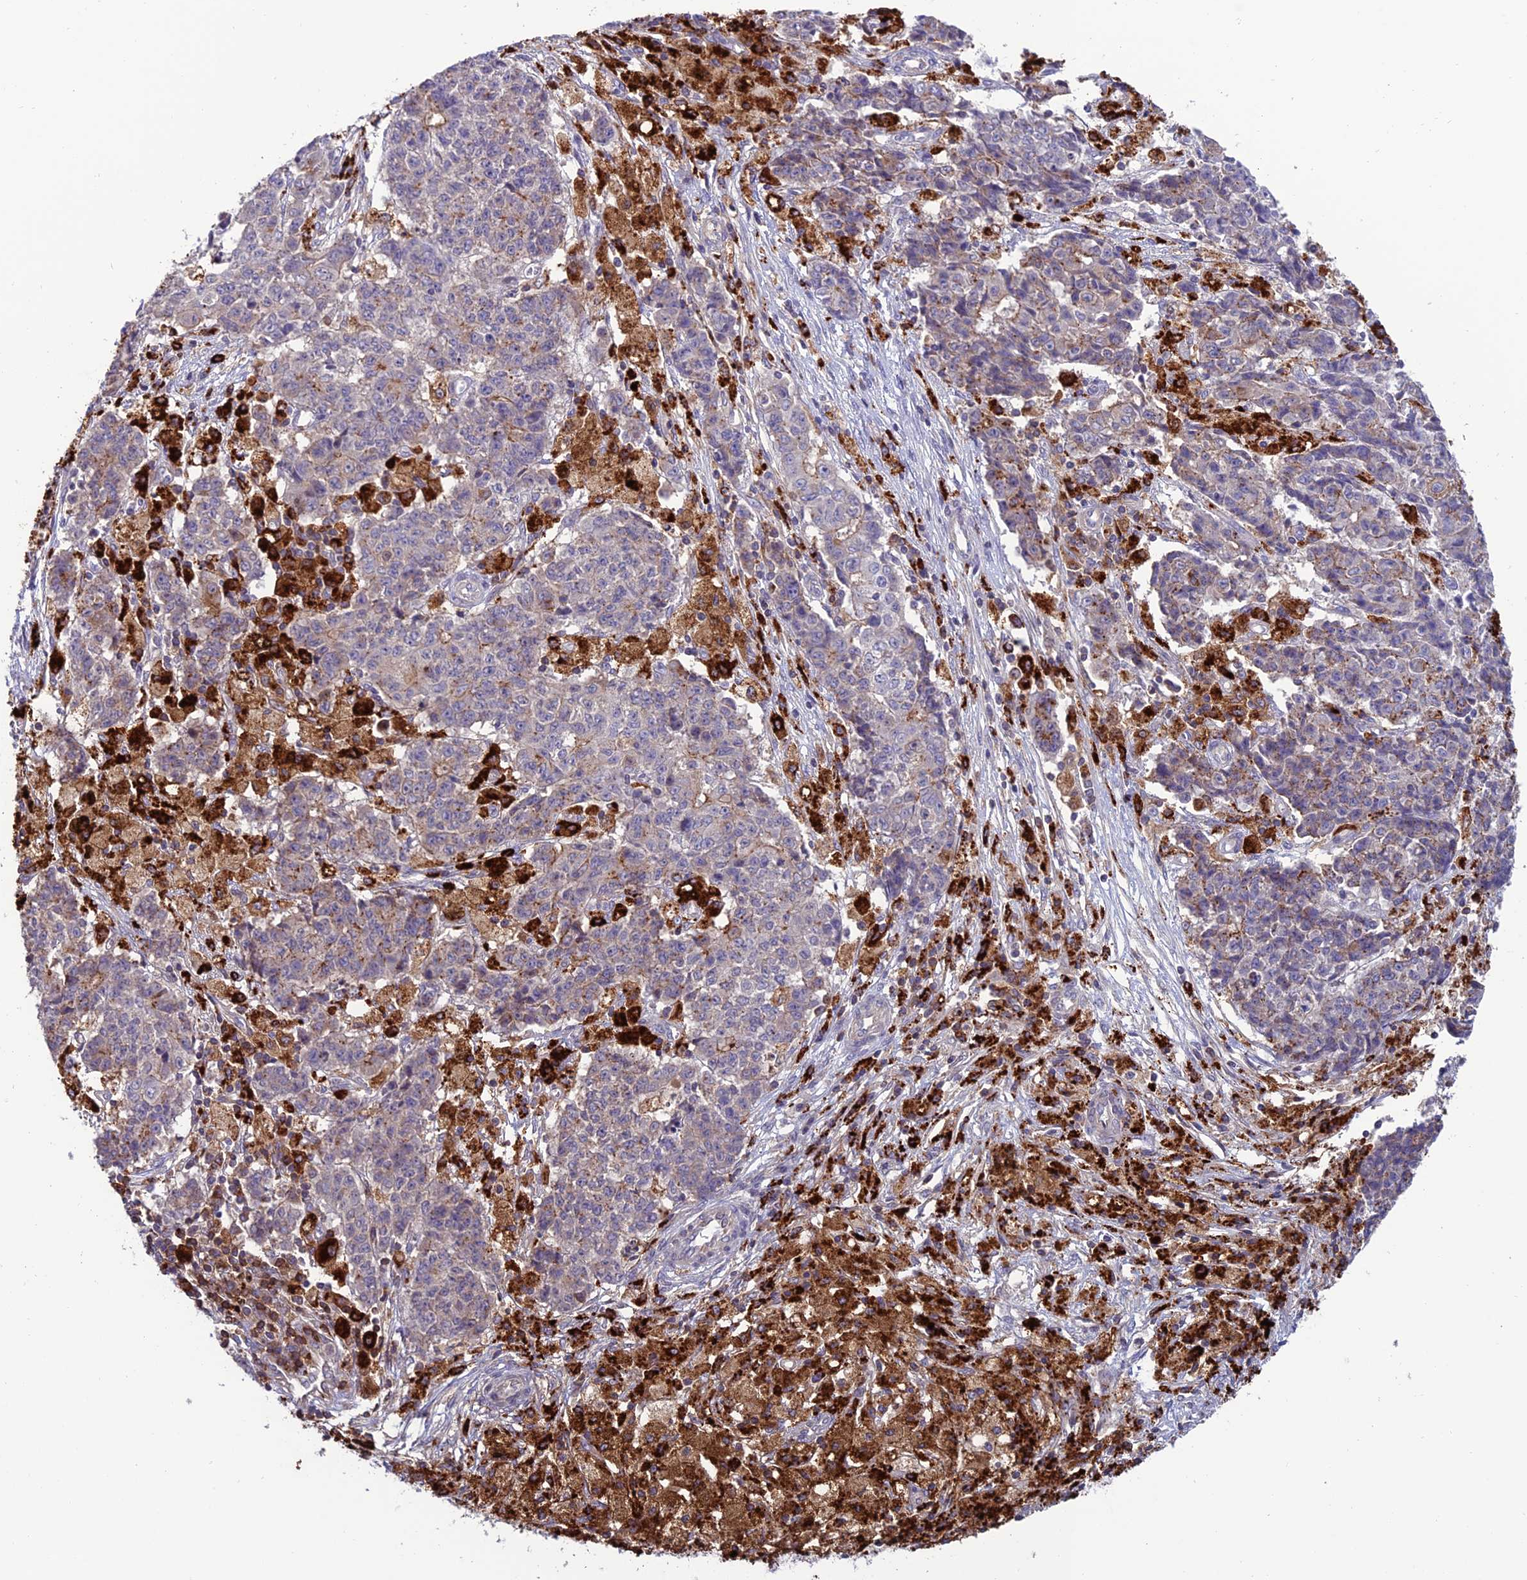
{"staining": {"intensity": "weak", "quantity": "<25%", "location": "cytoplasmic/membranous"}, "tissue": "ovarian cancer", "cell_type": "Tumor cells", "image_type": "cancer", "snomed": [{"axis": "morphology", "description": "Carcinoma, endometroid"}, {"axis": "topography", "description": "Ovary"}], "caption": "High magnification brightfield microscopy of ovarian cancer stained with DAB (3,3'-diaminobenzidine) (brown) and counterstained with hematoxylin (blue): tumor cells show no significant expression.", "gene": "ARHGEF18", "patient": {"sex": "female", "age": 42}}